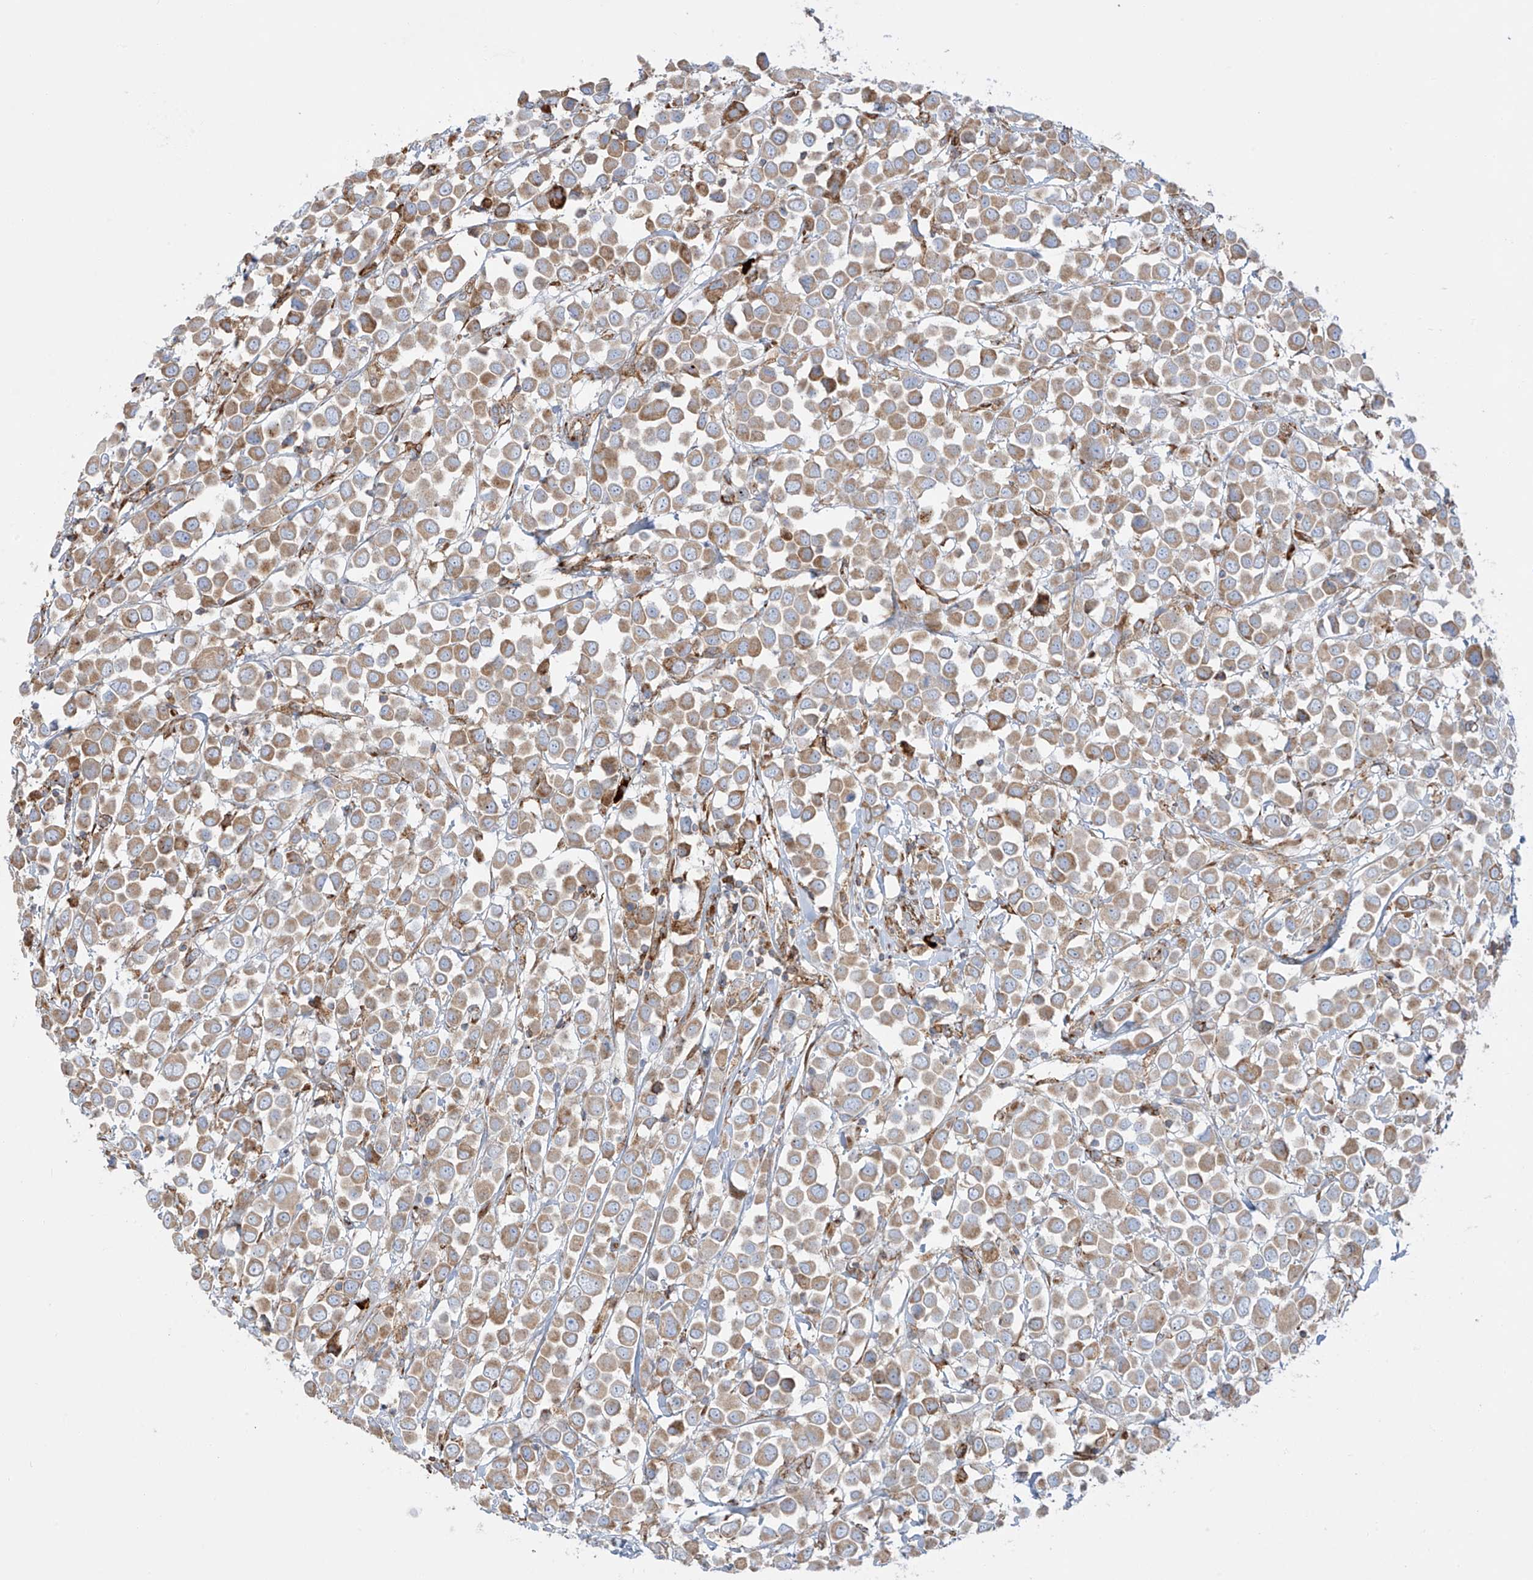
{"staining": {"intensity": "moderate", "quantity": ">75%", "location": "cytoplasmic/membranous"}, "tissue": "breast cancer", "cell_type": "Tumor cells", "image_type": "cancer", "snomed": [{"axis": "morphology", "description": "Duct carcinoma"}, {"axis": "topography", "description": "Breast"}], "caption": "An IHC image of tumor tissue is shown. Protein staining in brown shows moderate cytoplasmic/membranous positivity in breast cancer within tumor cells.", "gene": "MX1", "patient": {"sex": "female", "age": 61}}